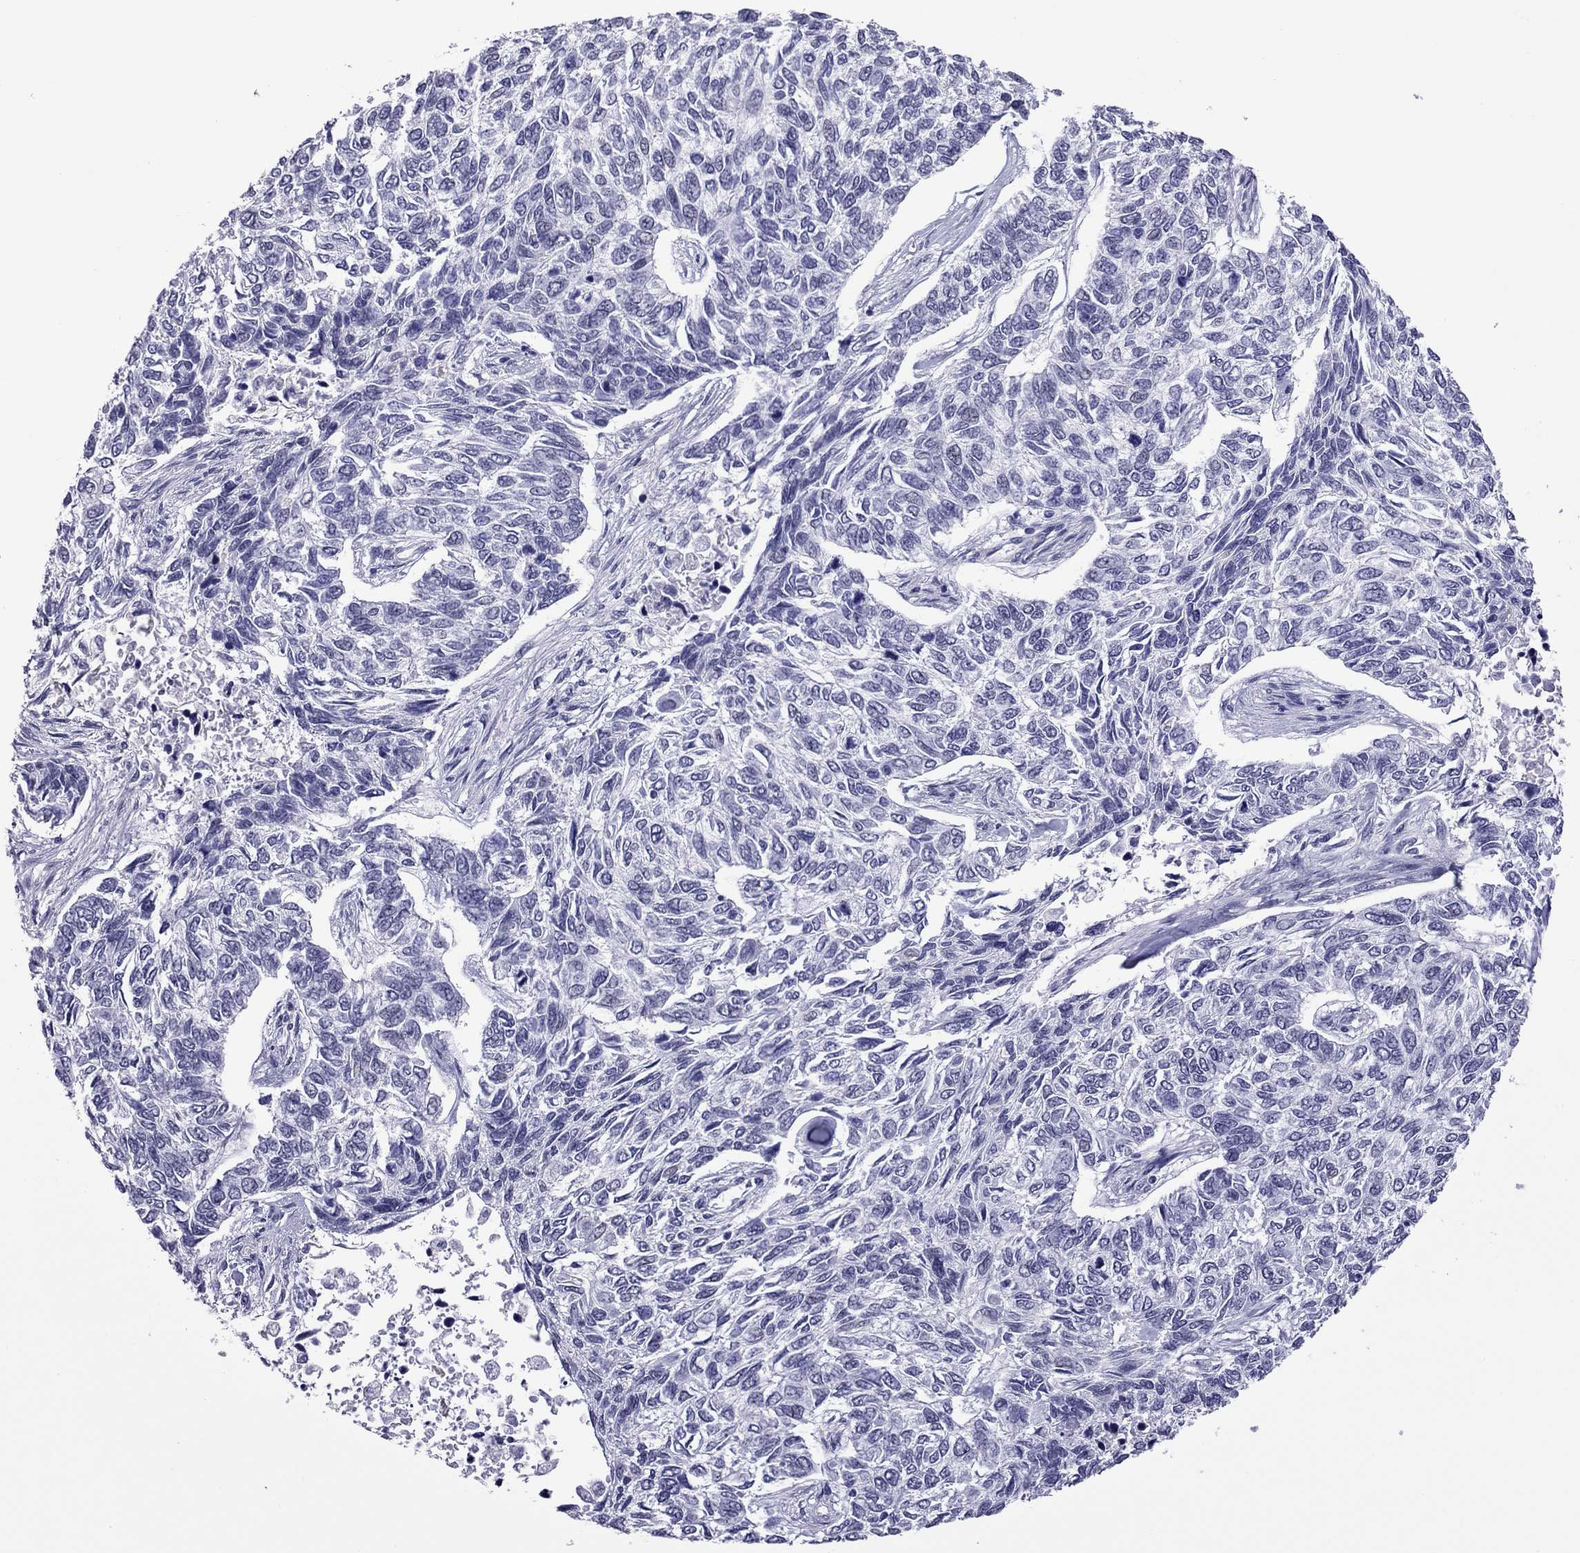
{"staining": {"intensity": "negative", "quantity": "none", "location": "none"}, "tissue": "skin cancer", "cell_type": "Tumor cells", "image_type": "cancer", "snomed": [{"axis": "morphology", "description": "Basal cell carcinoma"}, {"axis": "topography", "description": "Skin"}], "caption": "Immunohistochemistry (IHC) photomicrograph of neoplastic tissue: human basal cell carcinoma (skin) stained with DAB (3,3'-diaminobenzidine) reveals no significant protein staining in tumor cells. (Brightfield microscopy of DAB IHC at high magnification).", "gene": "ZNF646", "patient": {"sex": "female", "age": 65}}